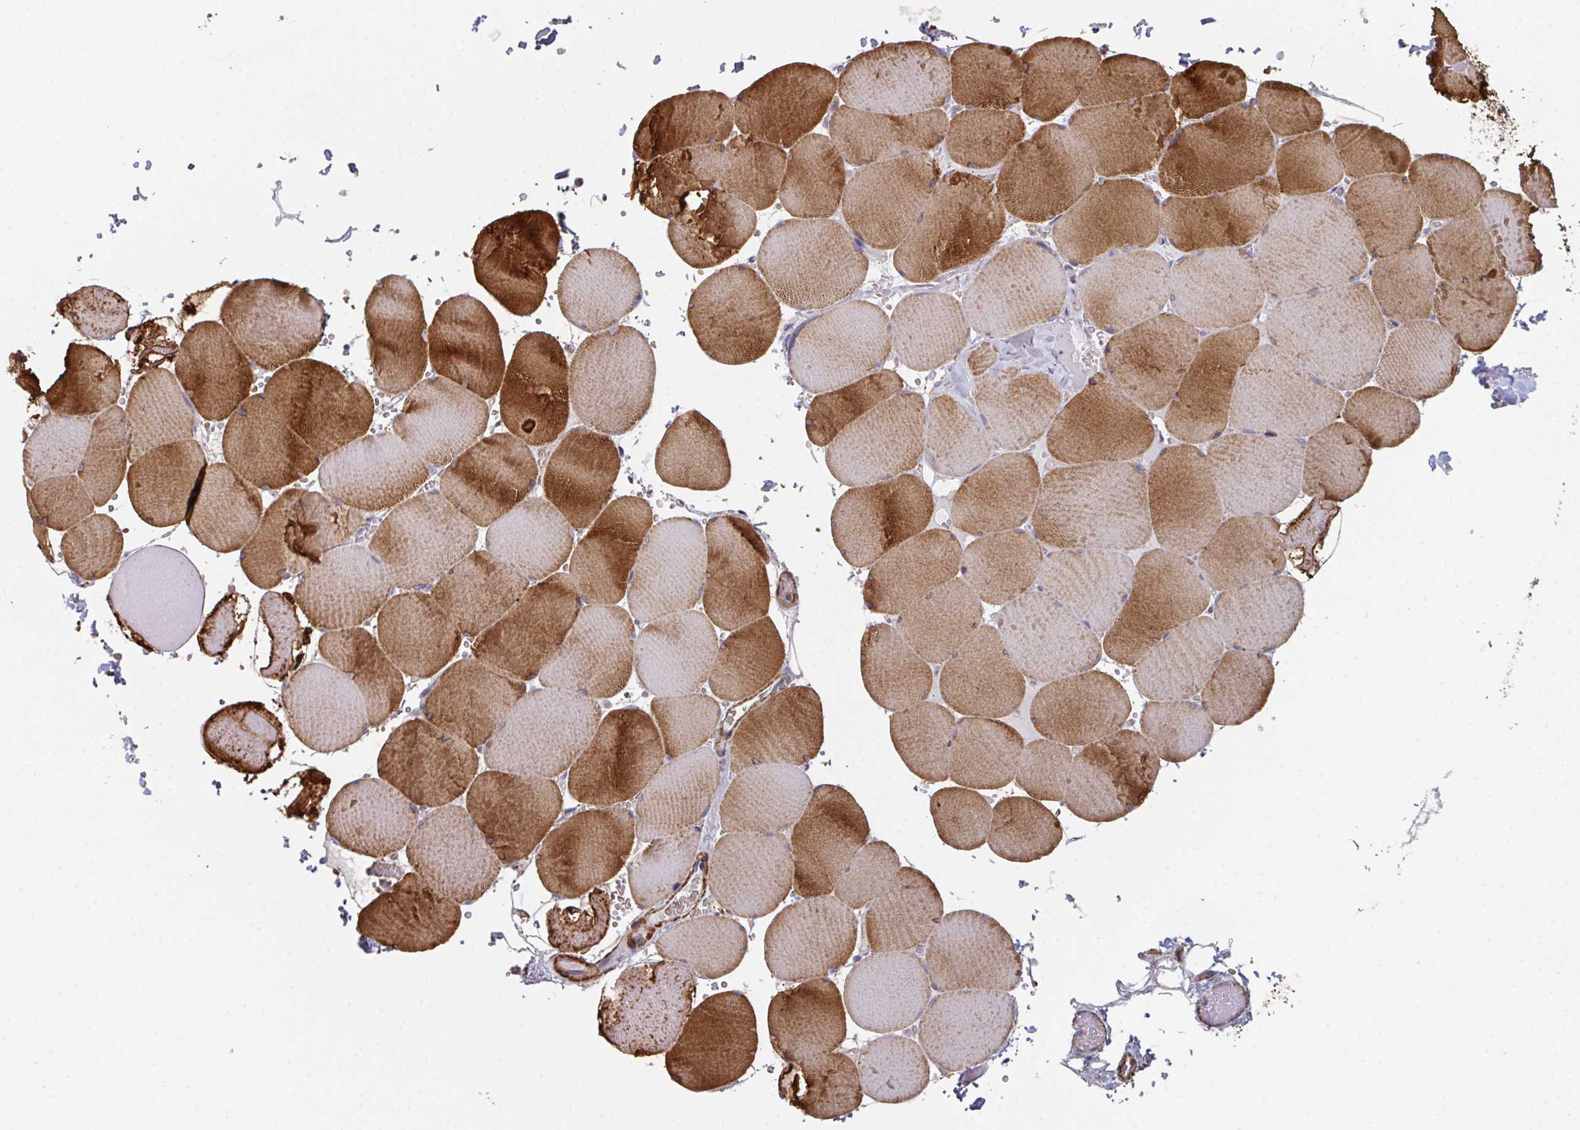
{"staining": {"intensity": "moderate", "quantity": ">75%", "location": "cytoplasmic/membranous"}, "tissue": "skeletal muscle", "cell_type": "Myocytes", "image_type": "normal", "snomed": [{"axis": "morphology", "description": "Normal tissue, NOS"}, {"axis": "topography", "description": "Skeletal muscle"}, {"axis": "topography", "description": "Head-Neck"}], "caption": "Myocytes show moderate cytoplasmic/membranous positivity in approximately >75% of cells in unremarkable skeletal muscle.", "gene": "FZD2", "patient": {"sex": "male", "age": 66}}